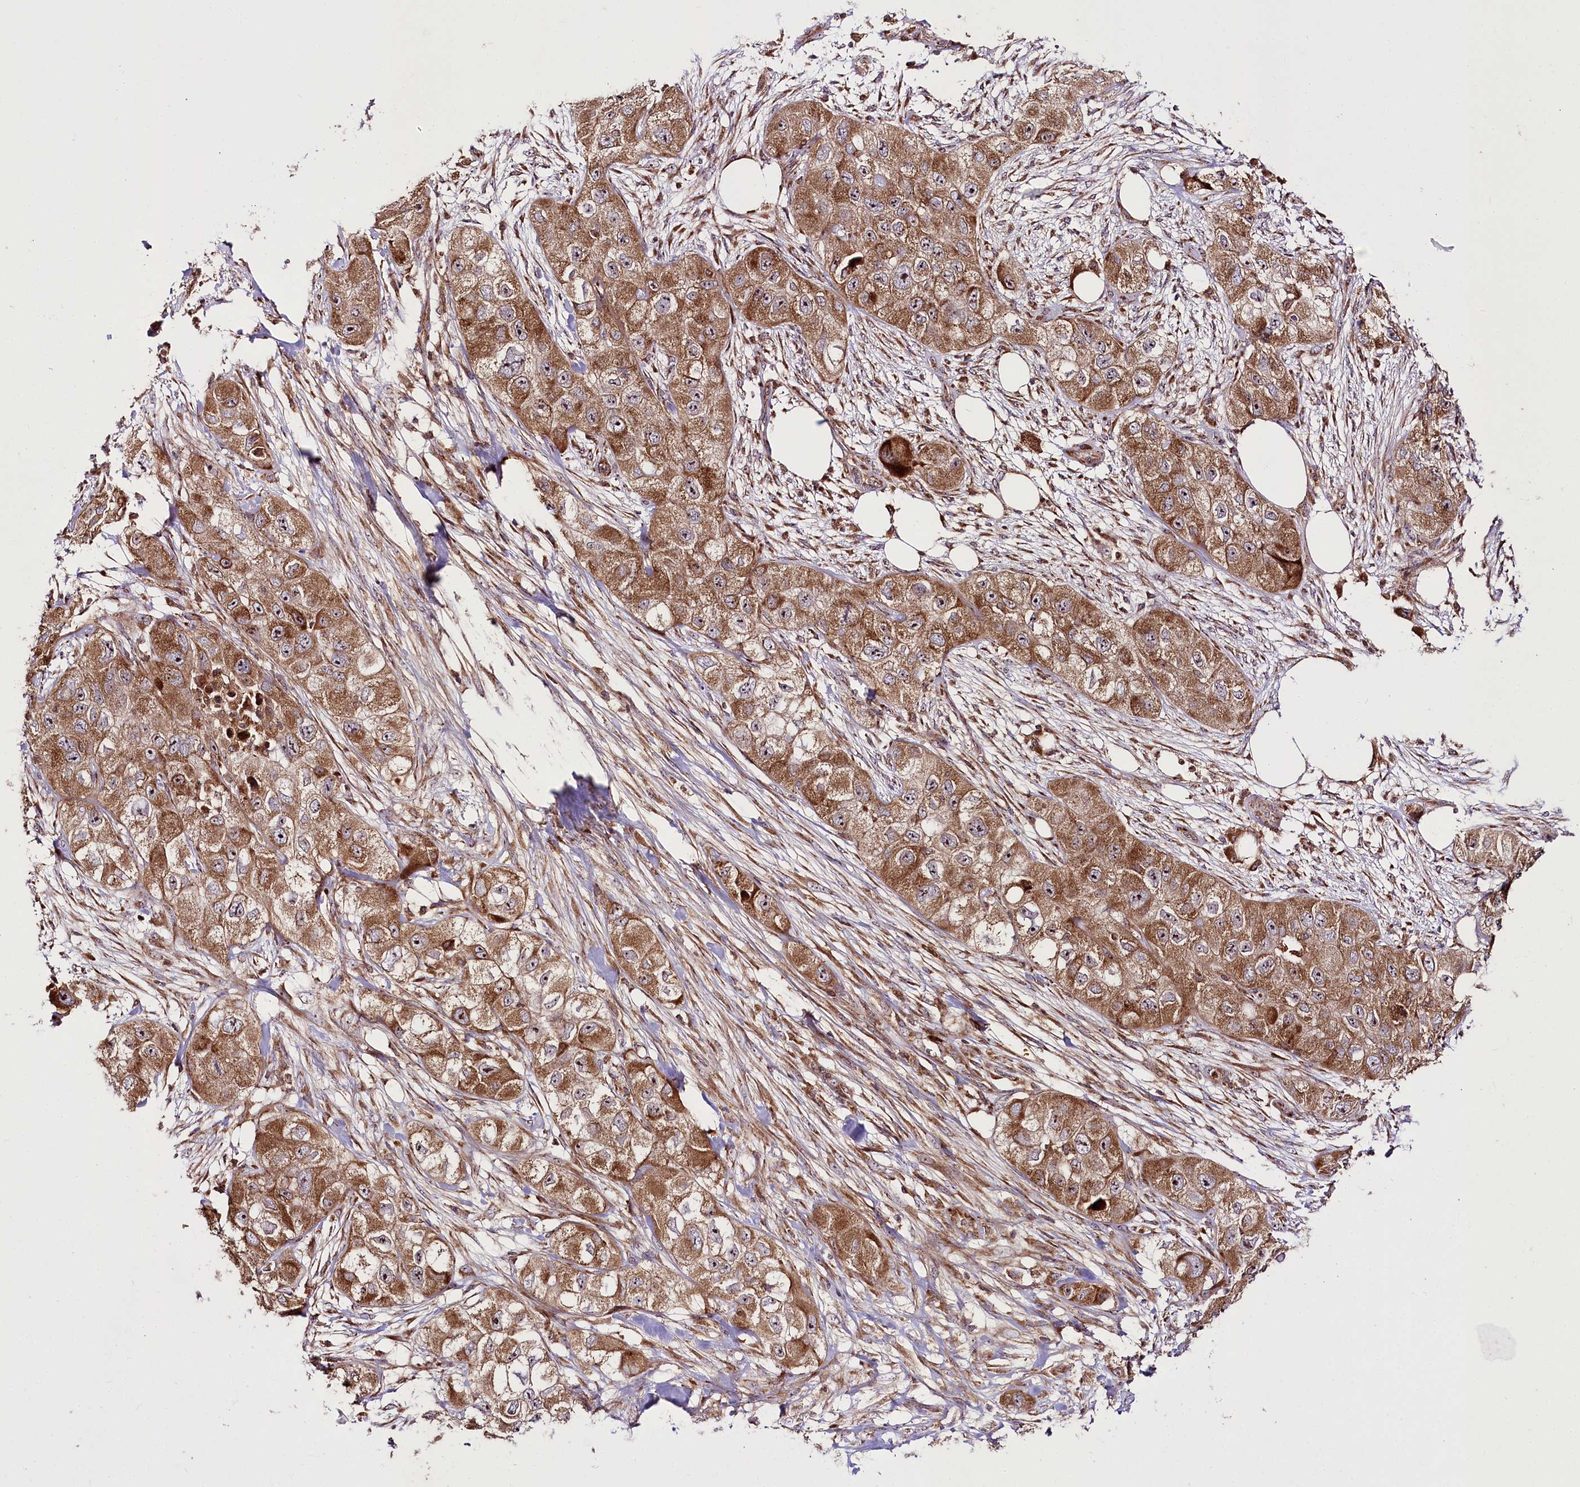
{"staining": {"intensity": "strong", "quantity": ">75%", "location": "cytoplasmic/membranous,nuclear"}, "tissue": "skin cancer", "cell_type": "Tumor cells", "image_type": "cancer", "snomed": [{"axis": "morphology", "description": "Squamous cell carcinoma, NOS"}, {"axis": "topography", "description": "Skin"}, {"axis": "topography", "description": "Subcutis"}], "caption": "Approximately >75% of tumor cells in human skin cancer (squamous cell carcinoma) demonstrate strong cytoplasmic/membranous and nuclear protein staining as visualized by brown immunohistochemical staining.", "gene": "RAB7A", "patient": {"sex": "male", "age": 73}}